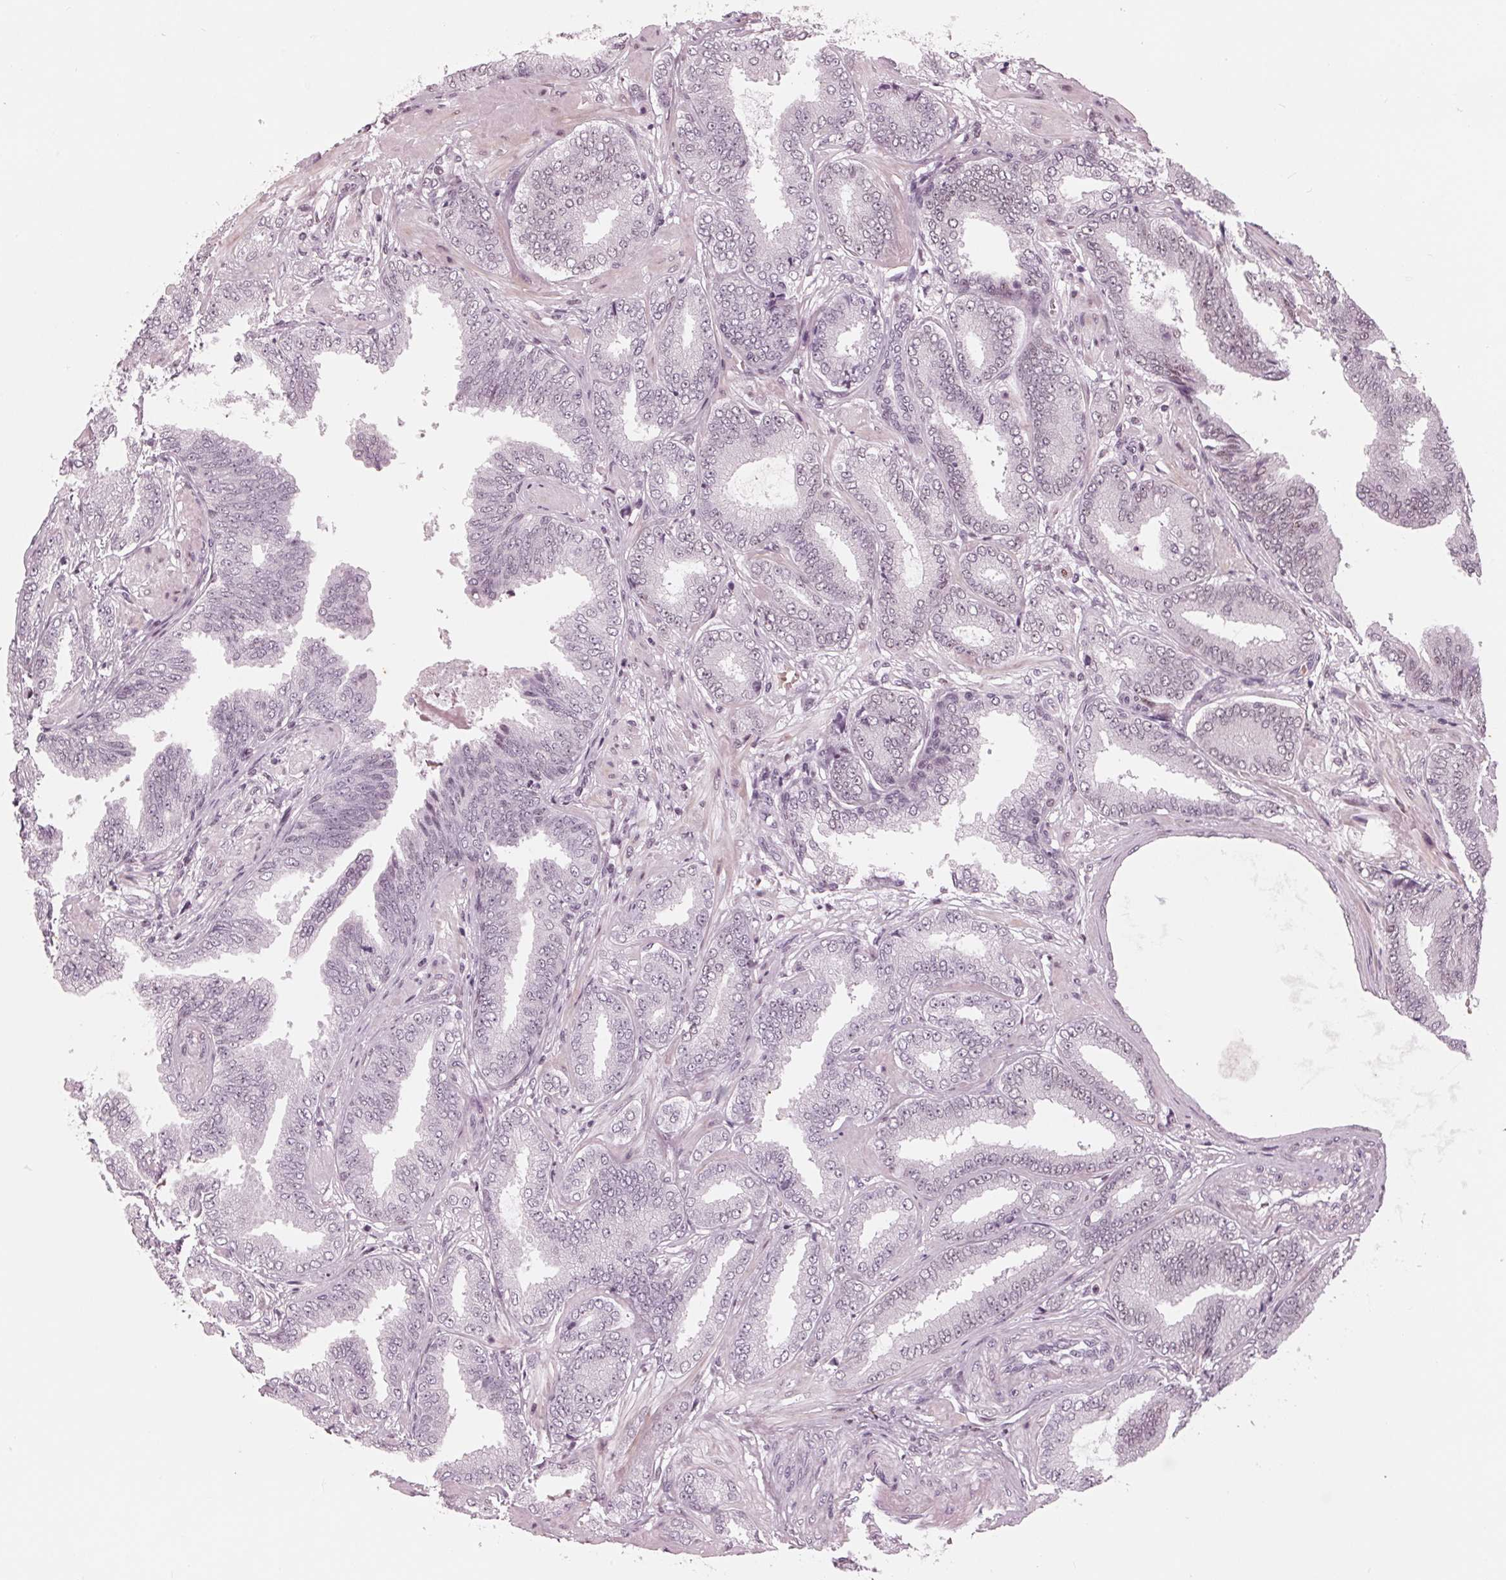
{"staining": {"intensity": "negative", "quantity": "none", "location": "none"}, "tissue": "prostate cancer", "cell_type": "Tumor cells", "image_type": "cancer", "snomed": [{"axis": "morphology", "description": "Adenocarcinoma, Low grade"}, {"axis": "topography", "description": "Prostate"}], "caption": "Tumor cells show no significant staining in prostate cancer (adenocarcinoma (low-grade)).", "gene": "DNMT3L", "patient": {"sex": "male", "age": 55}}